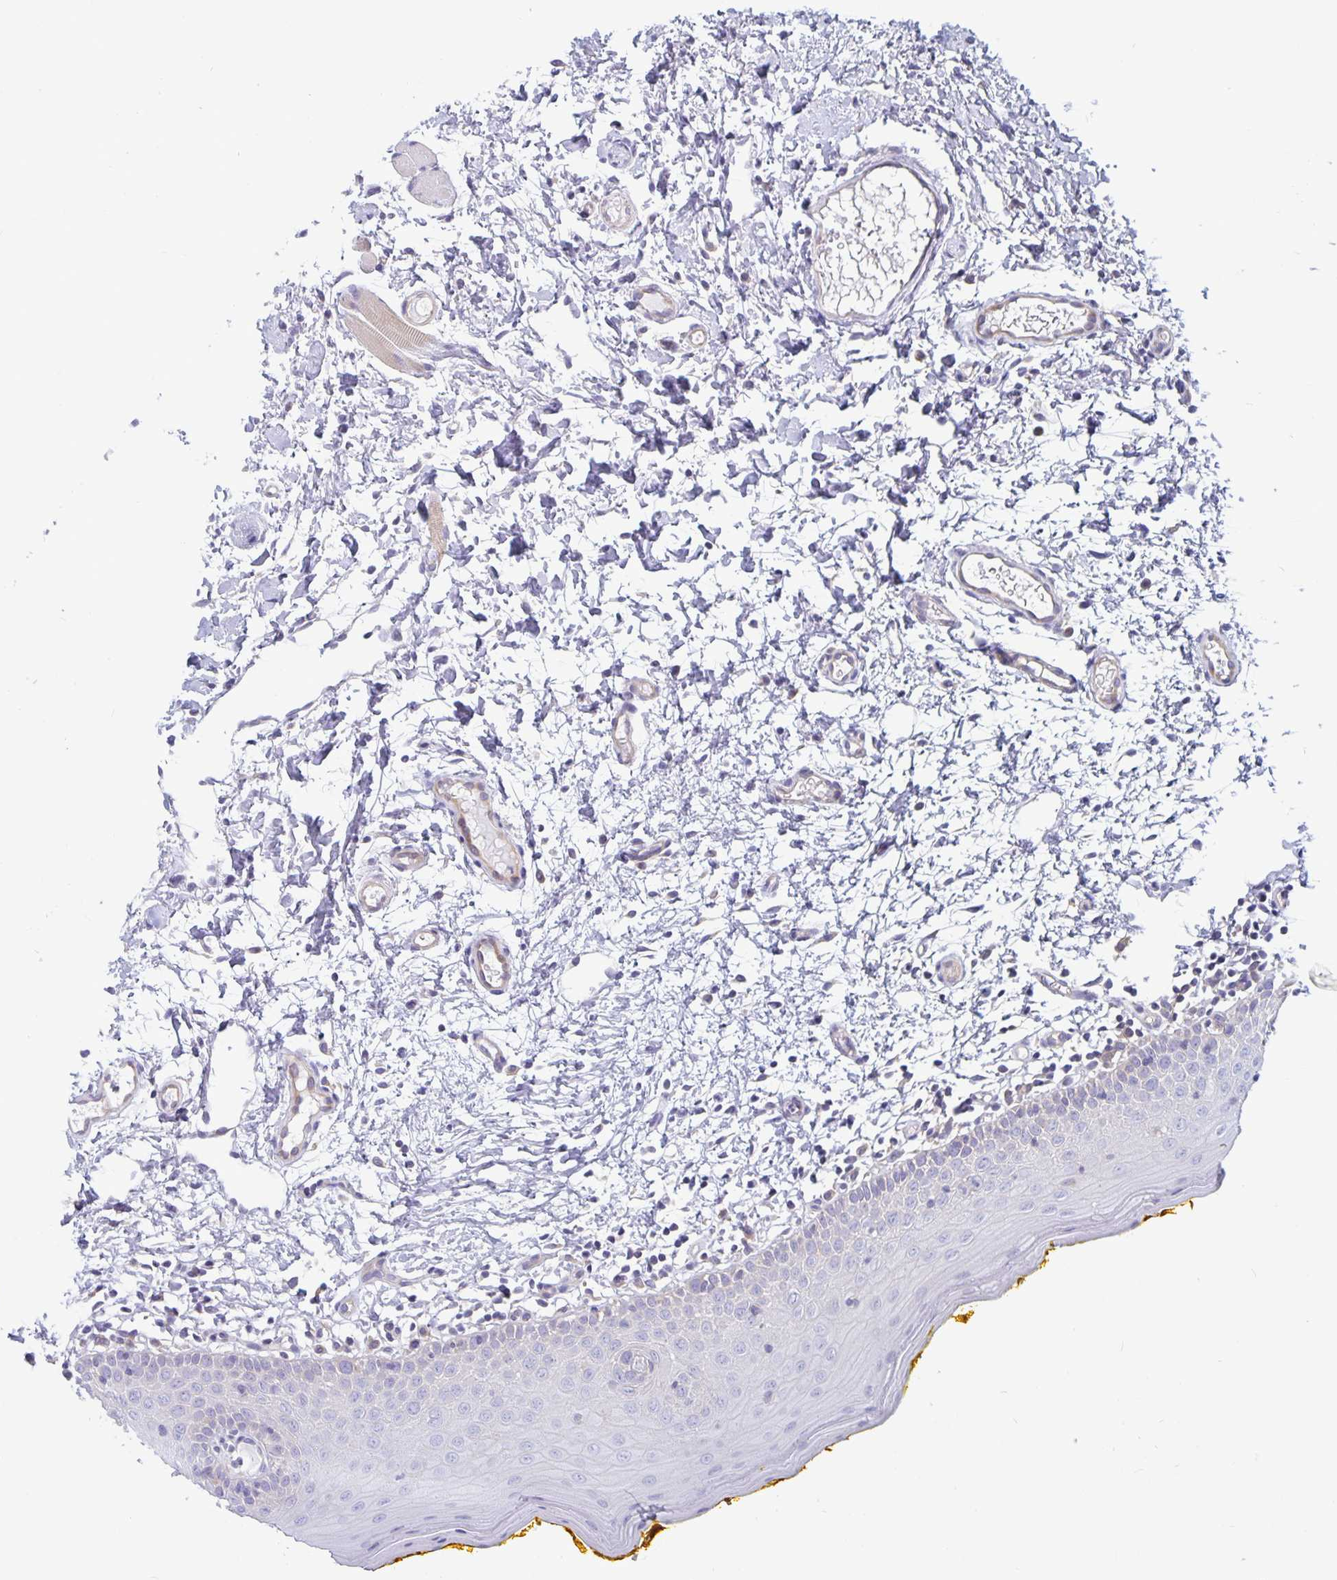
{"staining": {"intensity": "negative", "quantity": "none", "location": "none"}, "tissue": "oral mucosa", "cell_type": "Squamous epithelial cells", "image_type": "normal", "snomed": [{"axis": "morphology", "description": "Normal tissue, NOS"}, {"axis": "topography", "description": "Oral tissue"}, {"axis": "topography", "description": "Tounge, NOS"}], "caption": "An immunohistochemistry (IHC) micrograph of unremarkable oral mucosa is shown. There is no staining in squamous epithelial cells of oral mucosa.", "gene": "PLCB3", "patient": {"sex": "female", "age": 58}}